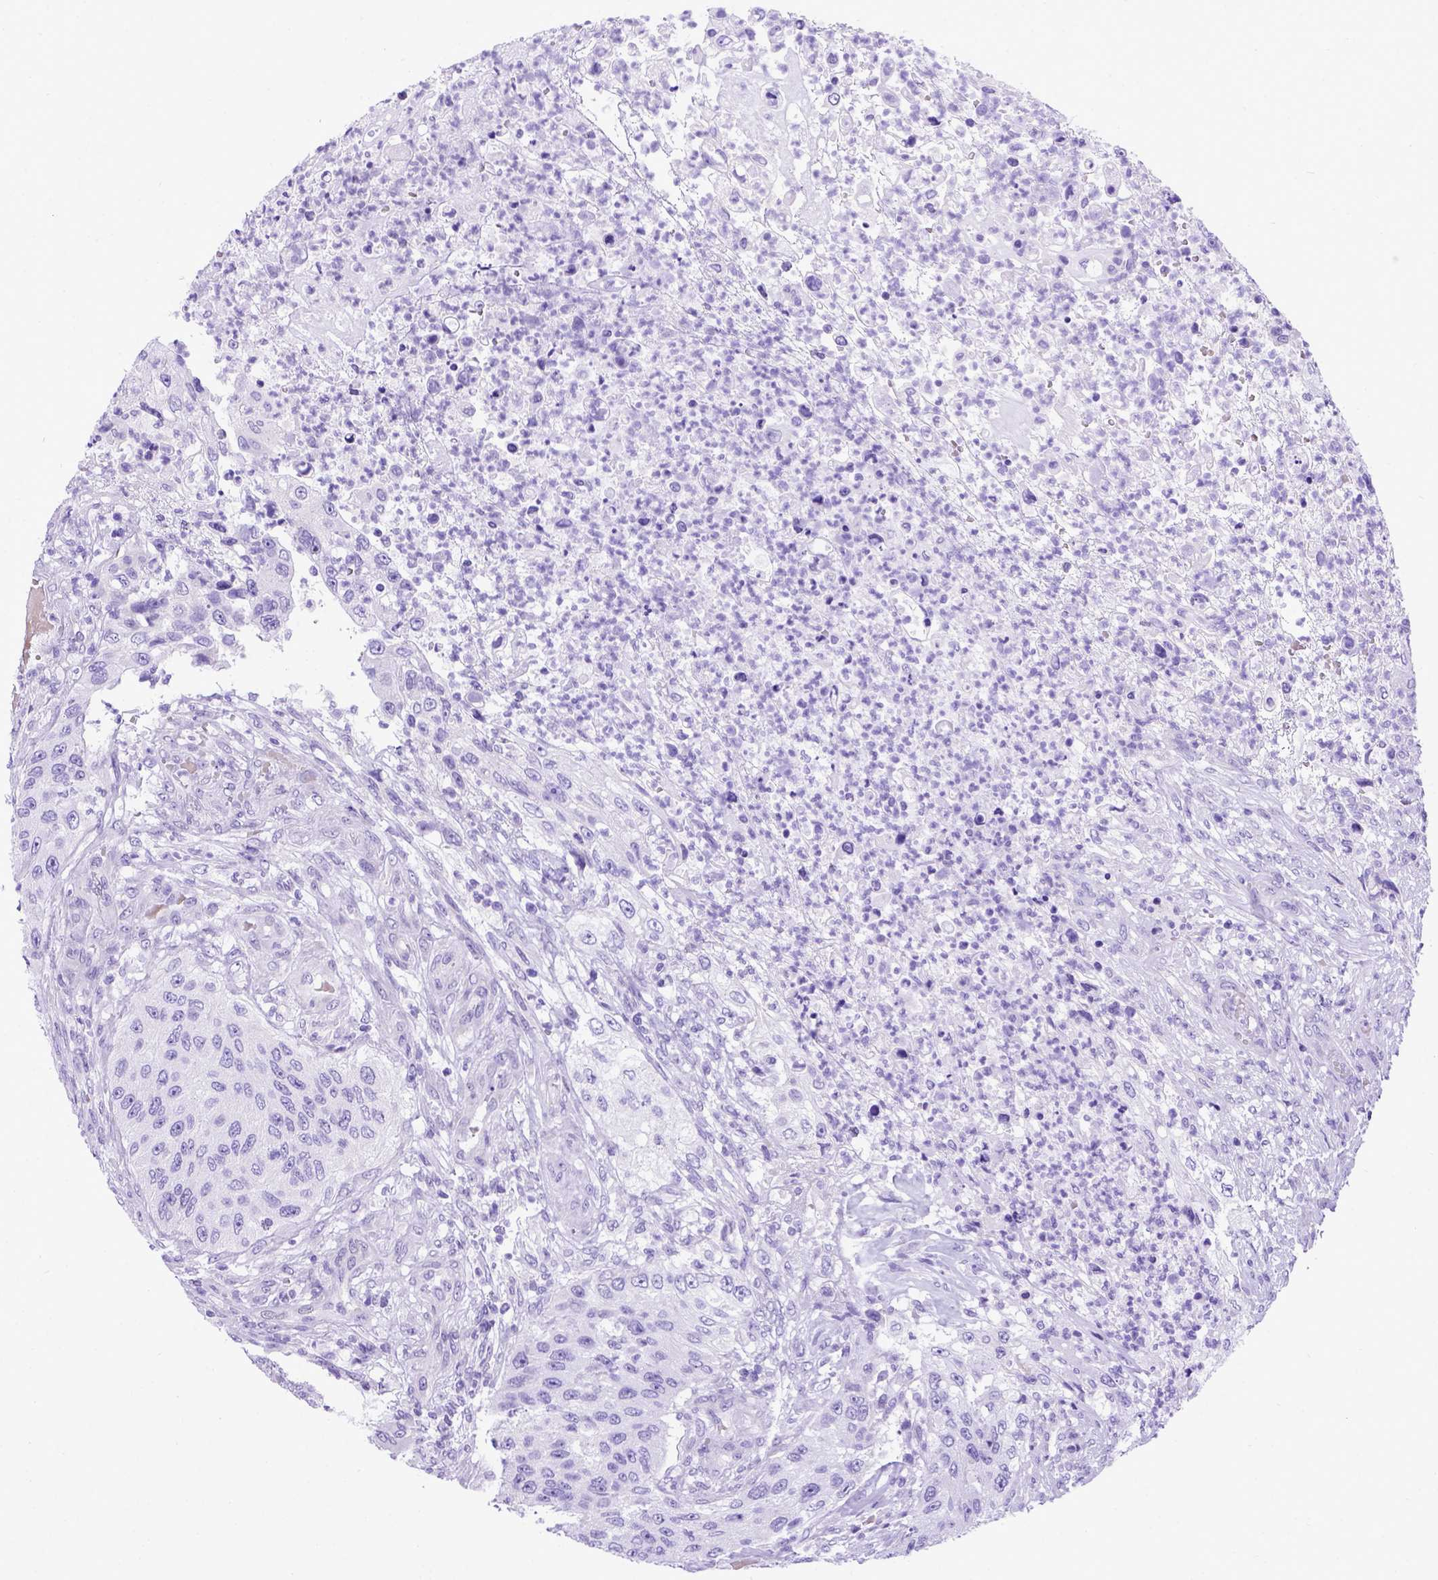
{"staining": {"intensity": "negative", "quantity": "none", "location": "none"}, "tissue": "urothelial cancer", "cell_type": "Tumor cells", "image_type": "cancer", "snomed": [{"axis": "morphology", "description": "Urothelial carcinoma, High grade"}, {"axis": "topography", "description": "Urinary bladder"}], "caption": "A histopathology image of human urothelial cancer is negative for staining in tumor cells.", "gene": "MEOX2", "patient": {"sex": "female", "age": 60}}